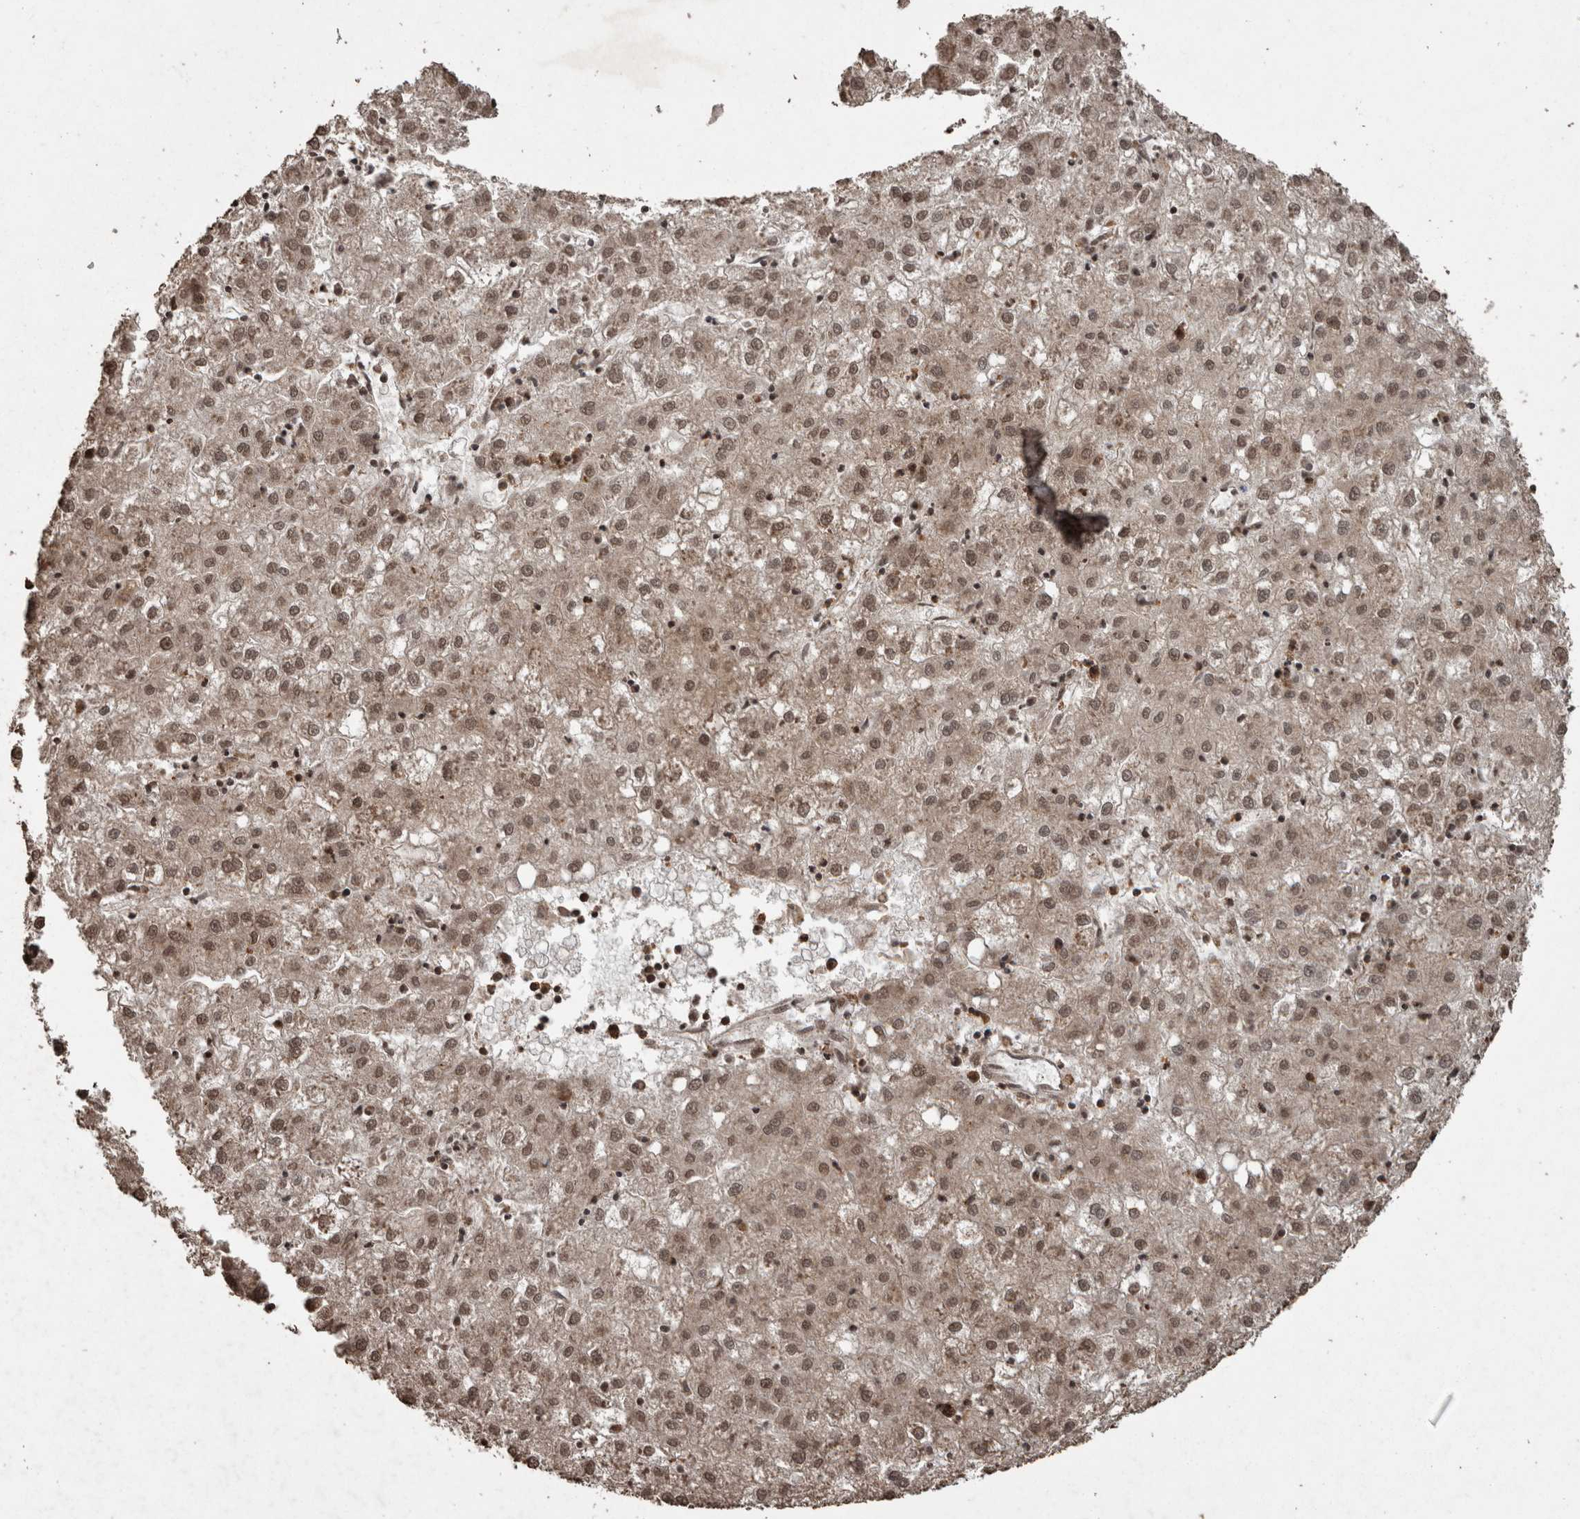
{"staining": {"intensity": "moderate", "quantity": ">75%", "location": "cytoplasmic/membranous,nuclear"}, "tissue": "liver cancer", "cell_type": "Tumor cells", "image_type": "cancer", "snomed": [{"axis": "morphology", "description": "Carcinoma, Hepatocellular, NOS"}, {"axis": "topography", "description": "Liver"}], "caption": "Liver hepatocellular carcinoma stained with immunohistochemistry (IHC) exhibits moderate cytoplasmic/membranous and nuclear expression in approximately >75% of tumor cells.", "gene": "PINK1", "patient": {"sex": "male", "age": 72}}